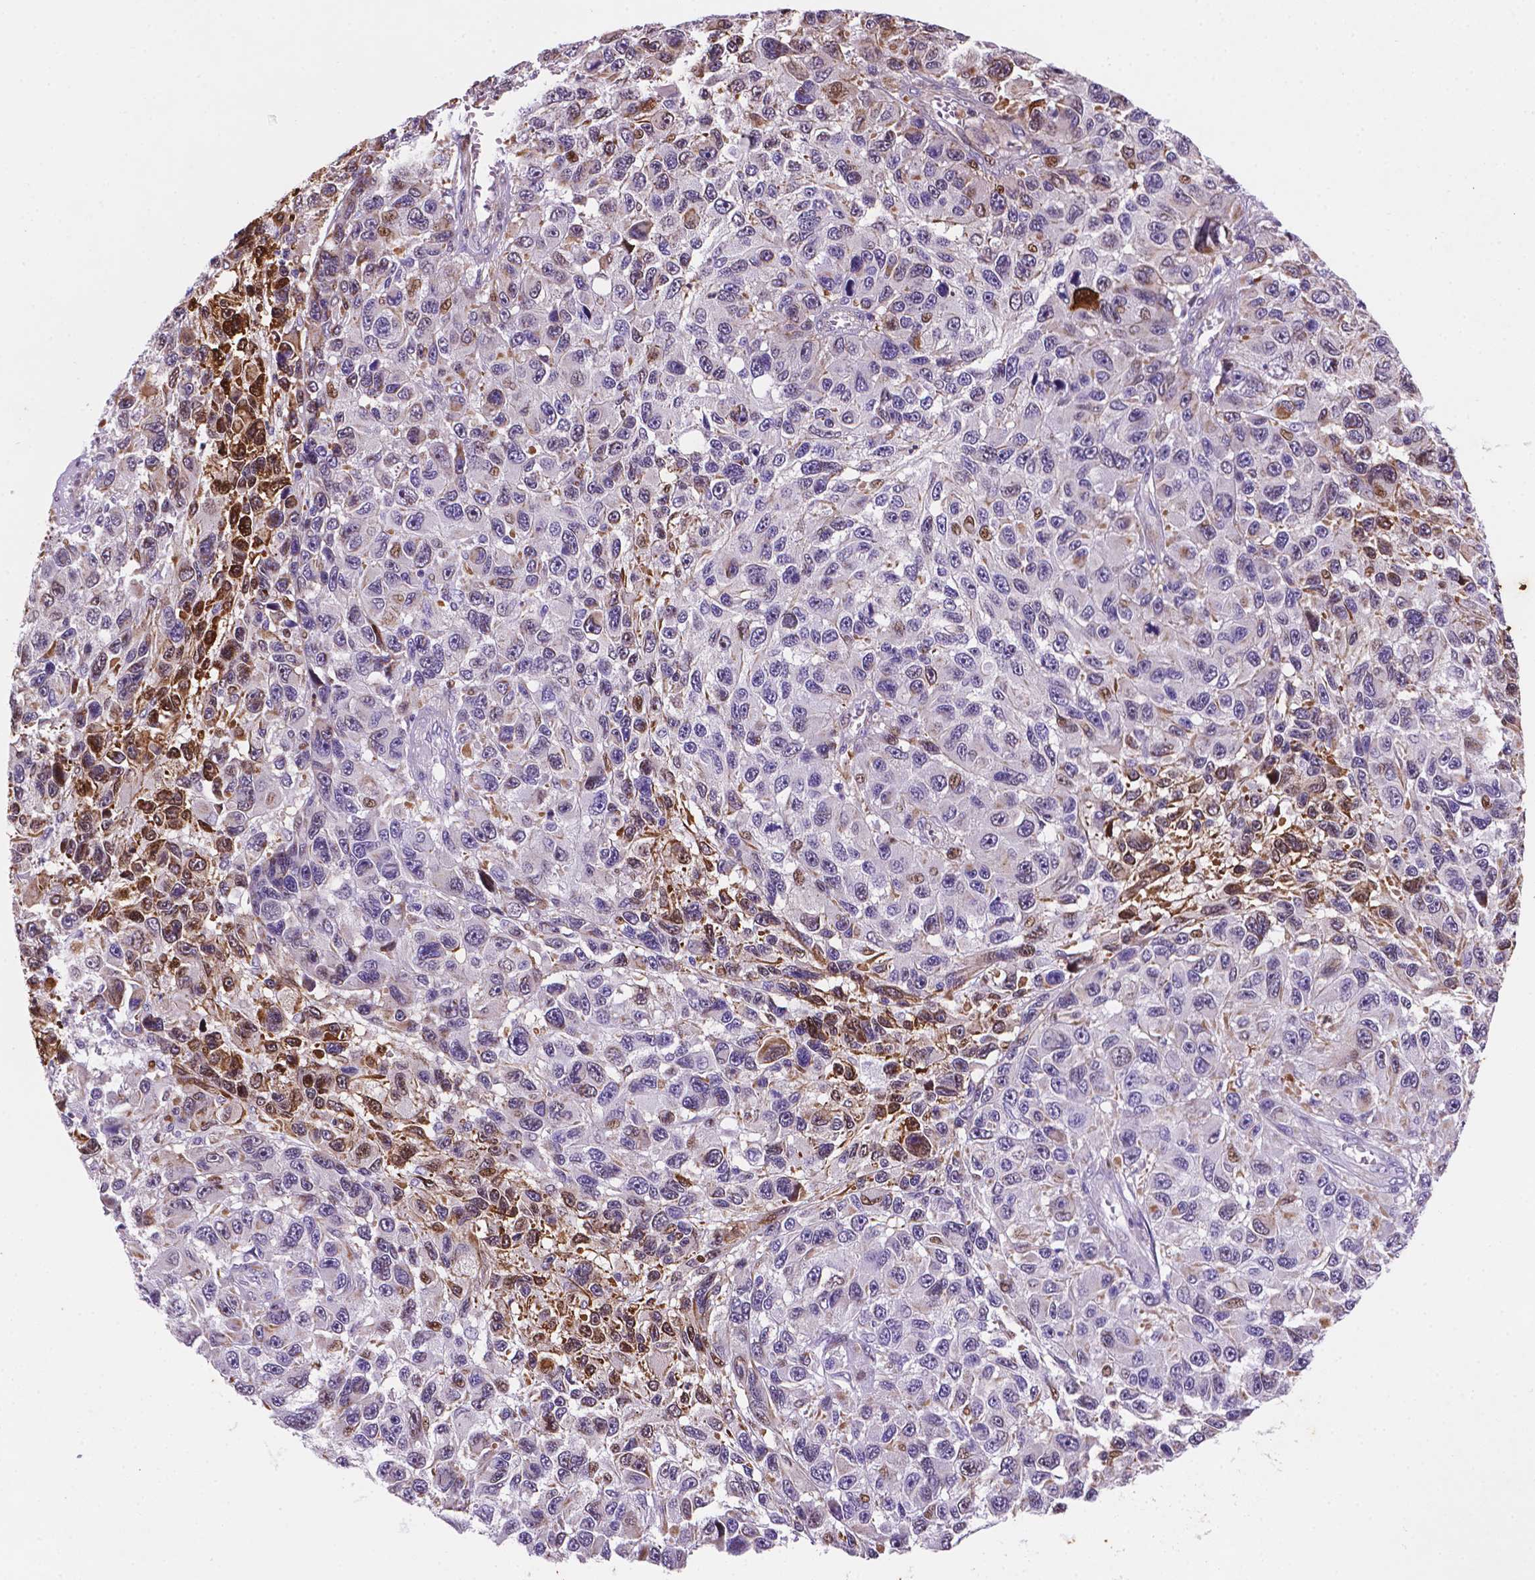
{"staining": {"intensity": "strong", "quantity": "<25%", "location": "nuclear"}, "tissue": "melanoma", "cell_type": "Tumor cells", "image_type": "cancer", "snomed": [{"axis": "morphology", "description": "Malignant melanoma, NOS"}, {"axis": "topography", "description": "Skin"}], "caption": "Protein expression analysis of human malignant melanoma reveals strong nuclear expression in about <25% of tumor cells.", "gene": "TM4SF20", "patient": {"sex": "male", "age": 53}}